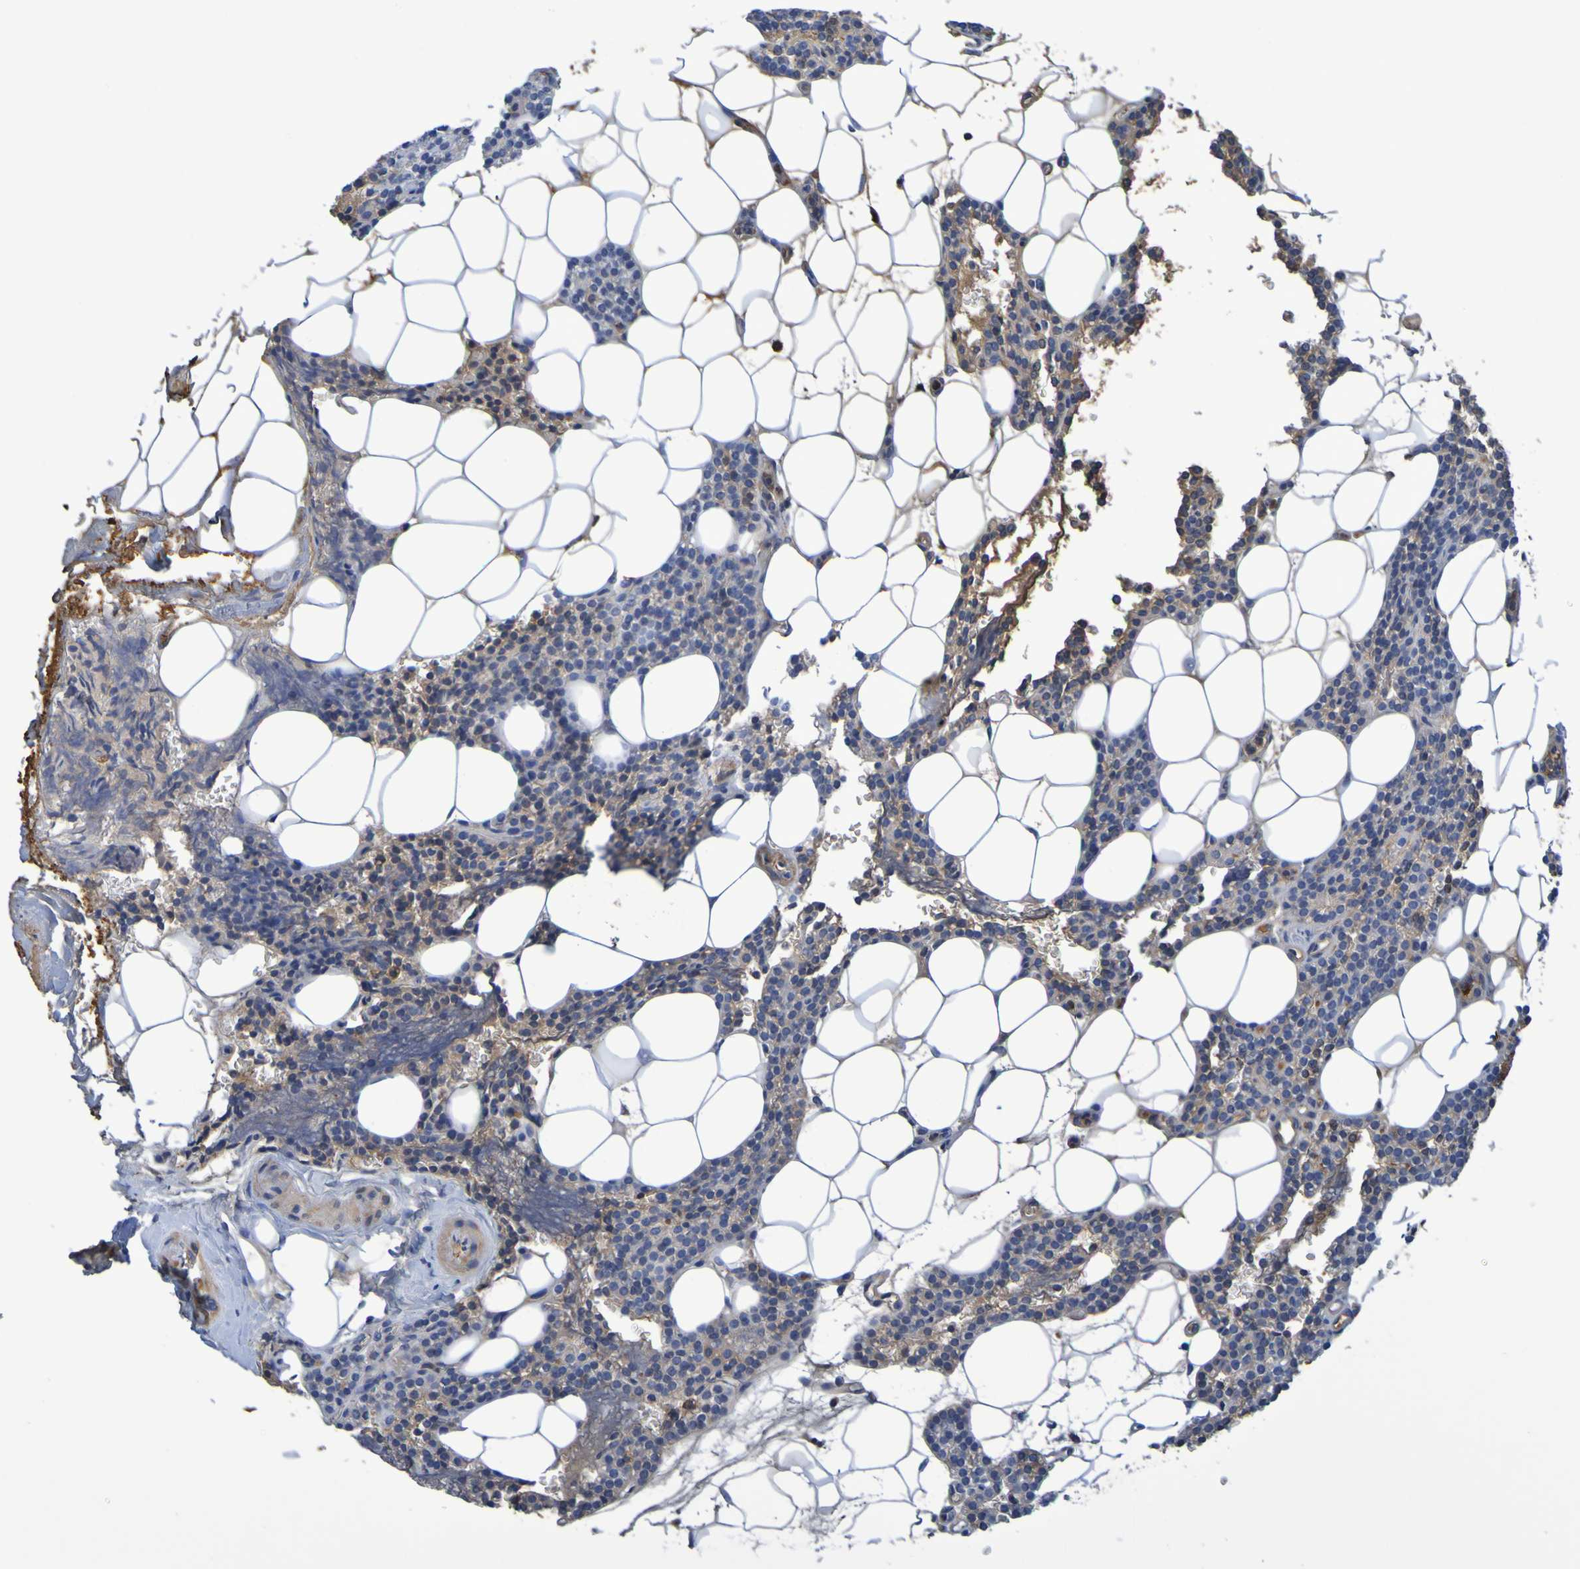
{"staining": {"intensity": "moderate", "quantity": "25%-75%", "location": "cytoplasmic/membranous"}, "tissue": "parathyroid gland", "cell_type": "Glandular cells", "image_type": "normal", "snomed": [{"axis": "morphology", "description": "Normal tissue, NOS"}, {"axis": "morphology", "description": "Adenoma, NOS"}, {"axis": "topography", "description": "Parathyroid gland"}], "caption": "Parathyroid gland stained with a brown dye reveals moderate cytoplasmic/membranous positive positivity in about 25%-75% of glandular cells.", "gene": "GAB3", "patient": {"sex": "female", "age": 51}}